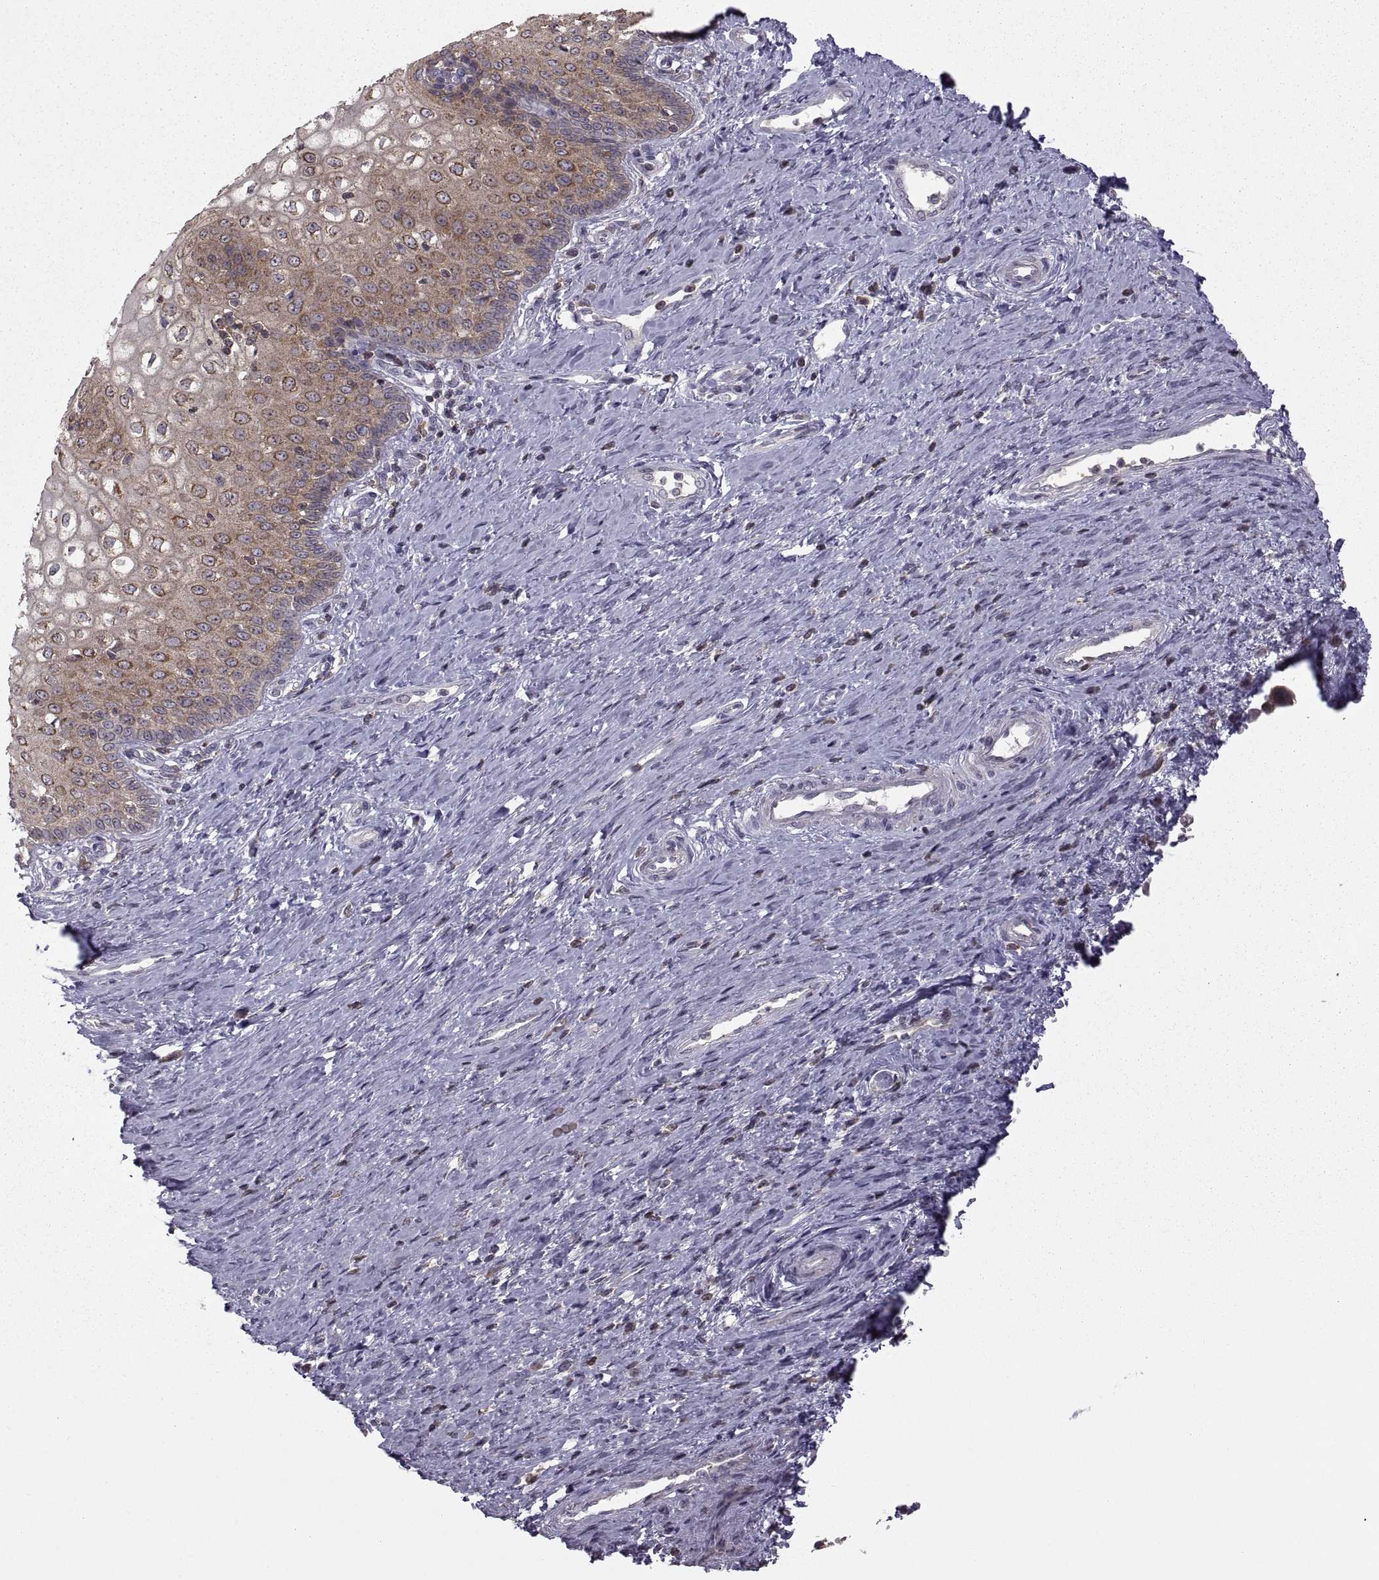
{"staining": {"intensity": "weak", "quantity": "25%-75%", "location": "cytoplasmic/membranous"}, "tissue": "cervical cancer", "cell_type": "Tumor cells", "image_type": "cancer", "snomed": [{"axis": "morphology", "description": "Squamous cell carcinoma, NOS"}, {"axis": "topography", "description": "Cervix"}], "caption": "Weak cytoplasmic/membranous positivity is present in approximately 25%-75% of tumor cells in cervical cancer (squamous cell carcinoma).", "gene": "EZR", "patient": {"sex": "female", "age": 26}}